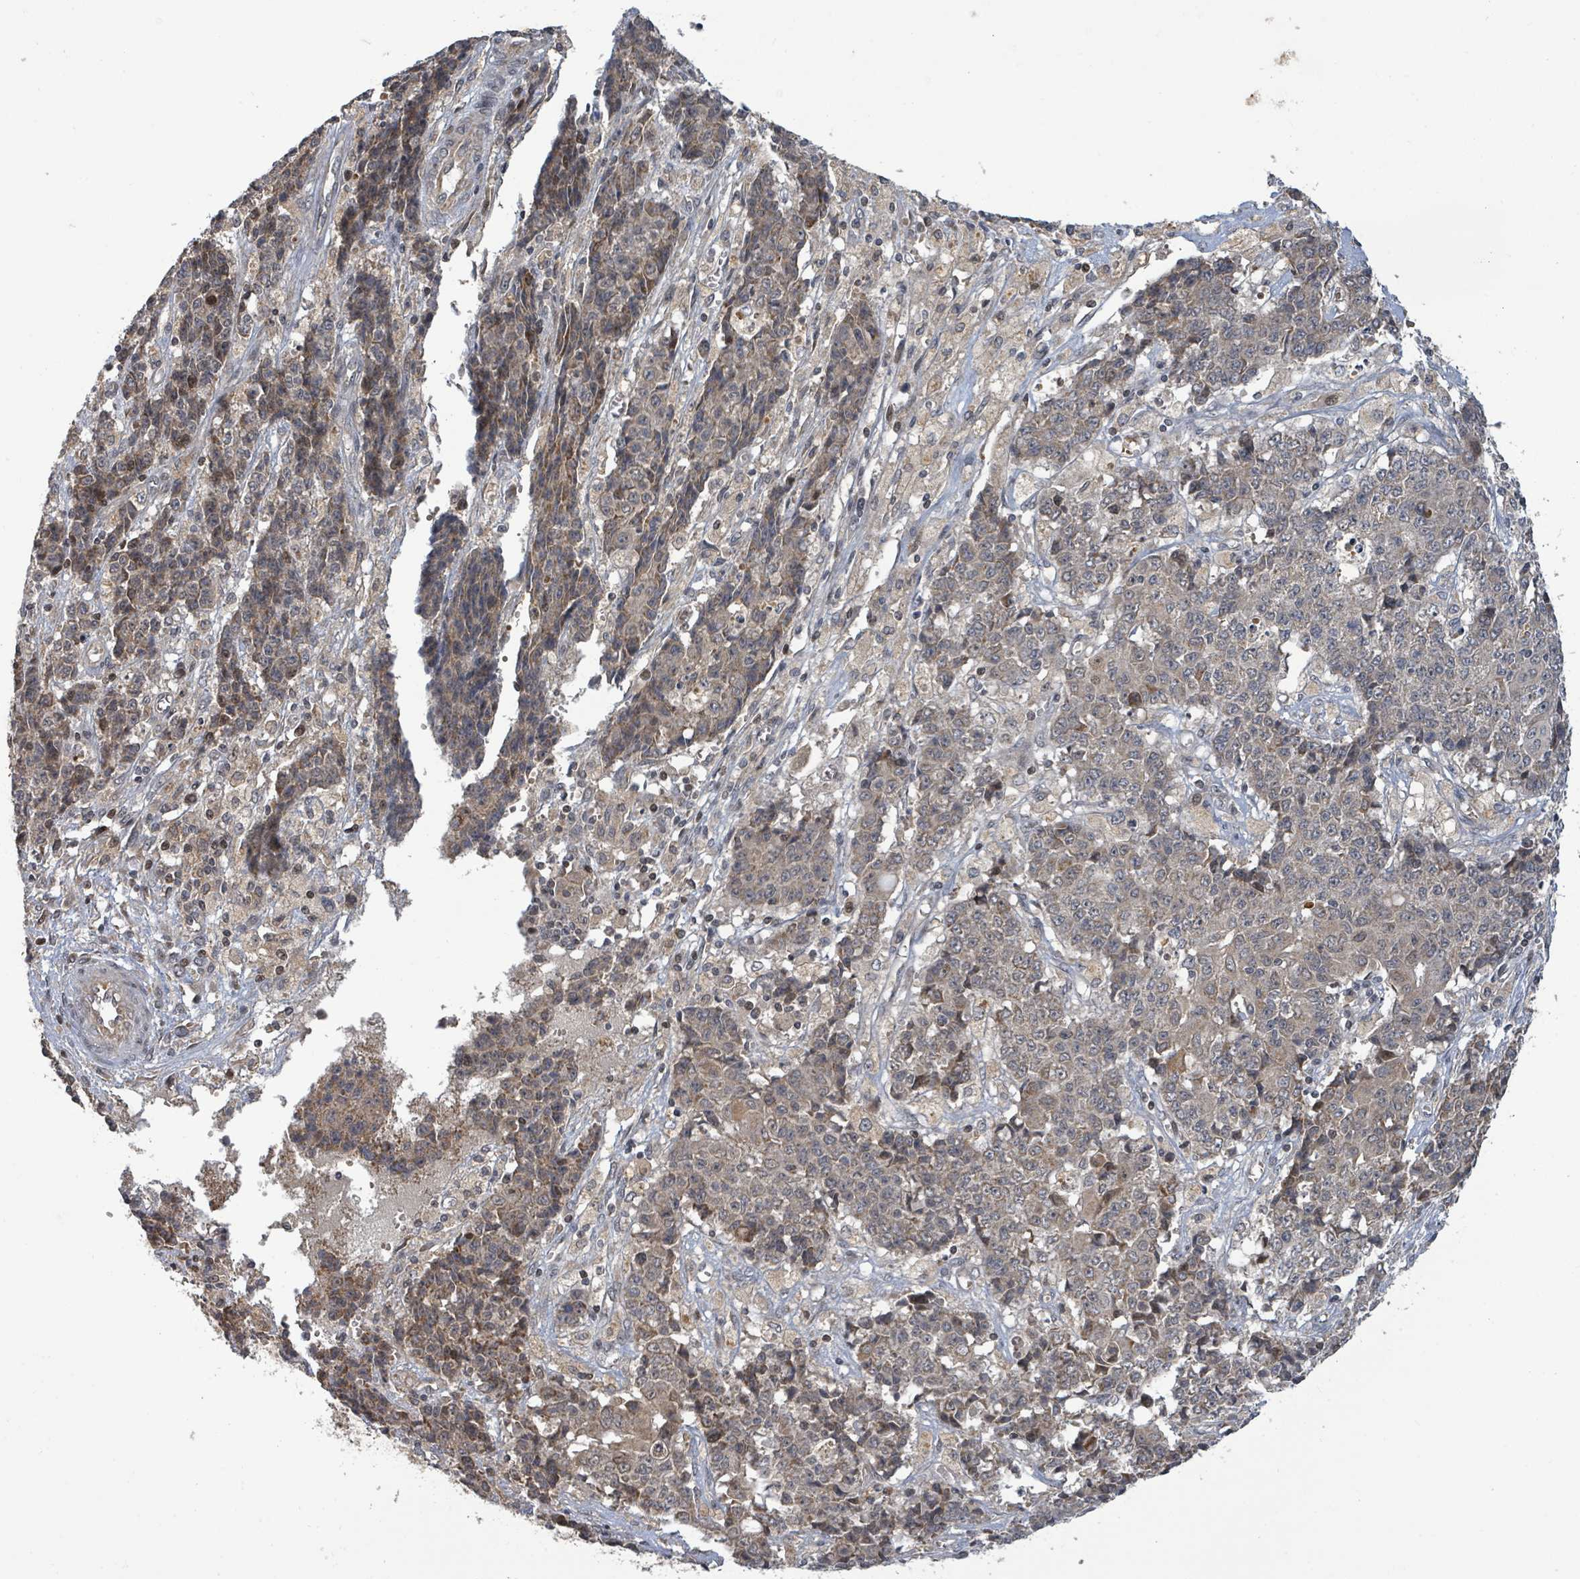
{"staining": {"intensity": "moderate", "quantity": "25%-75%", "location": "cytoplasmic/membranous,nuclear"}, "tissue": "ovarian cancer", "cell_type": "Tumor cells", "image_type": "cancer", "snomed": [{"axis": "morphology", "description": "Carcinoma, endometroid"}, {"axis": "topography", "description": "Ovary"}], "caption": "The image reveals staining of ovarian endometroid carcinoma, revealing moderate cytoplasmic/membranous and nuclear protein expression (brown color) within tumor cells.", "gene": "ITGA11", "patient": {"sex": "female", "age": 42}}